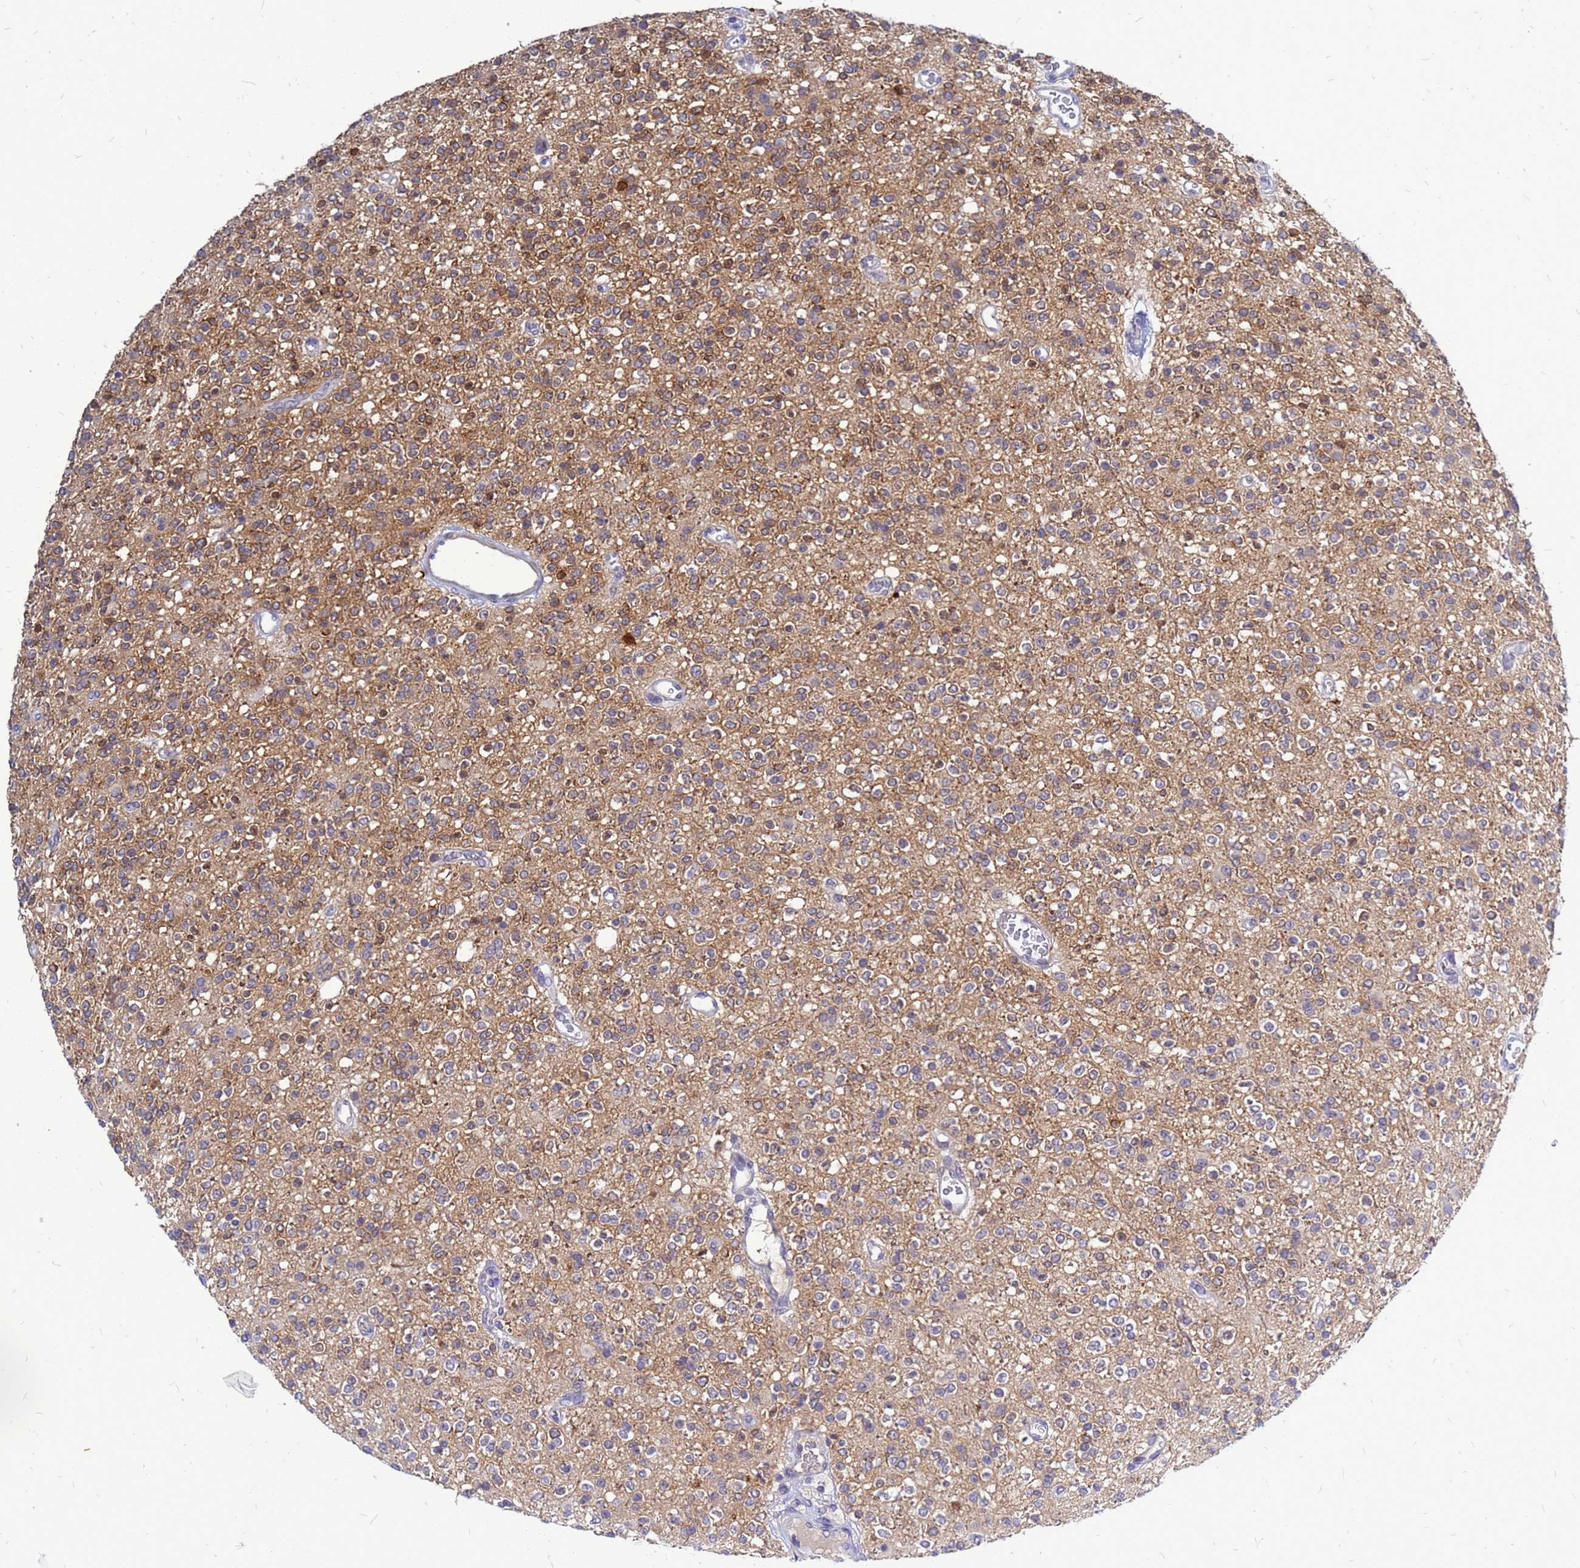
{"staining": {"intensity": "moderate", "quantity": "<25%", "location": "nuclear"}, "tissue": "glioma", "cell_type": "Tumor cells", "image_type": "cancer", "snomed": [{"axis": "morphology", "description": "Glioma, malignant, High grade"}, {"axis": "topography", "description": "Brain"}], "caption": "Immunohistochemistry (IHC) micrograph of human malignant glioma (high-grade) stained for a protein (brown), which reveals low levels of moderate nuclear expression in approximately <25% of tumor cells.", "gene": "SRGAP3", "patient": {"sex": "male", "age": 34}}